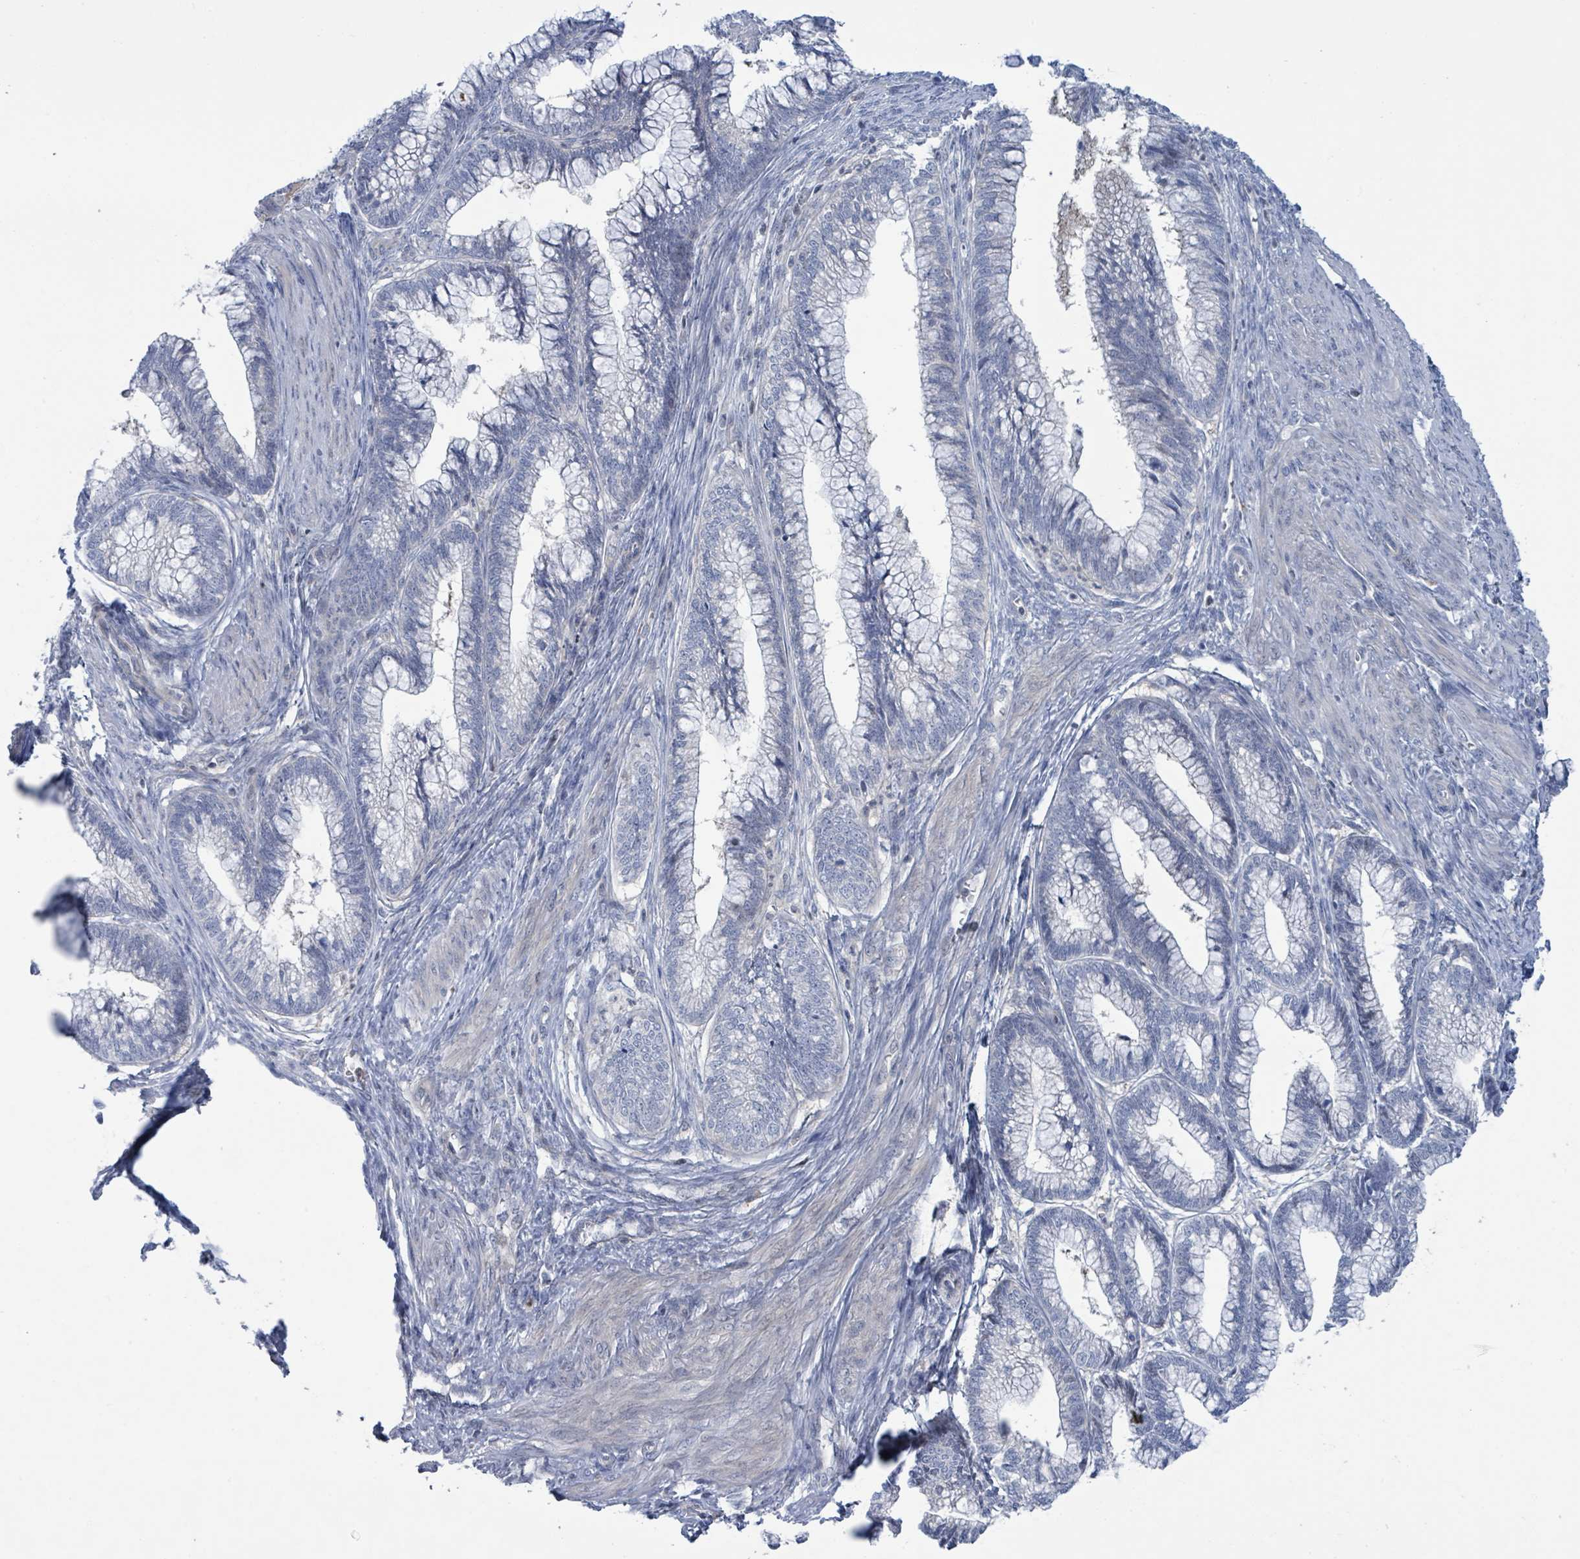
{"staining": {"intensity": "negative", "quantity": "none", "location": "none"}, "tissue": "cervical cancer", "cell_type": "Tumor cells", "image_type": "cancer", "snomed": [{"axis": "morphology", "description": "Adenocarcinoma, NOS"}, {"axis": "topography", "description": "Cervix"}], "caption": "Immunohistochemistry (IHC) of human adenocarcinoma (cervical) exhibits no expression in tumor cells.", "gene": "DGKZ", "patient": {"sex": "female", "age": 44}}